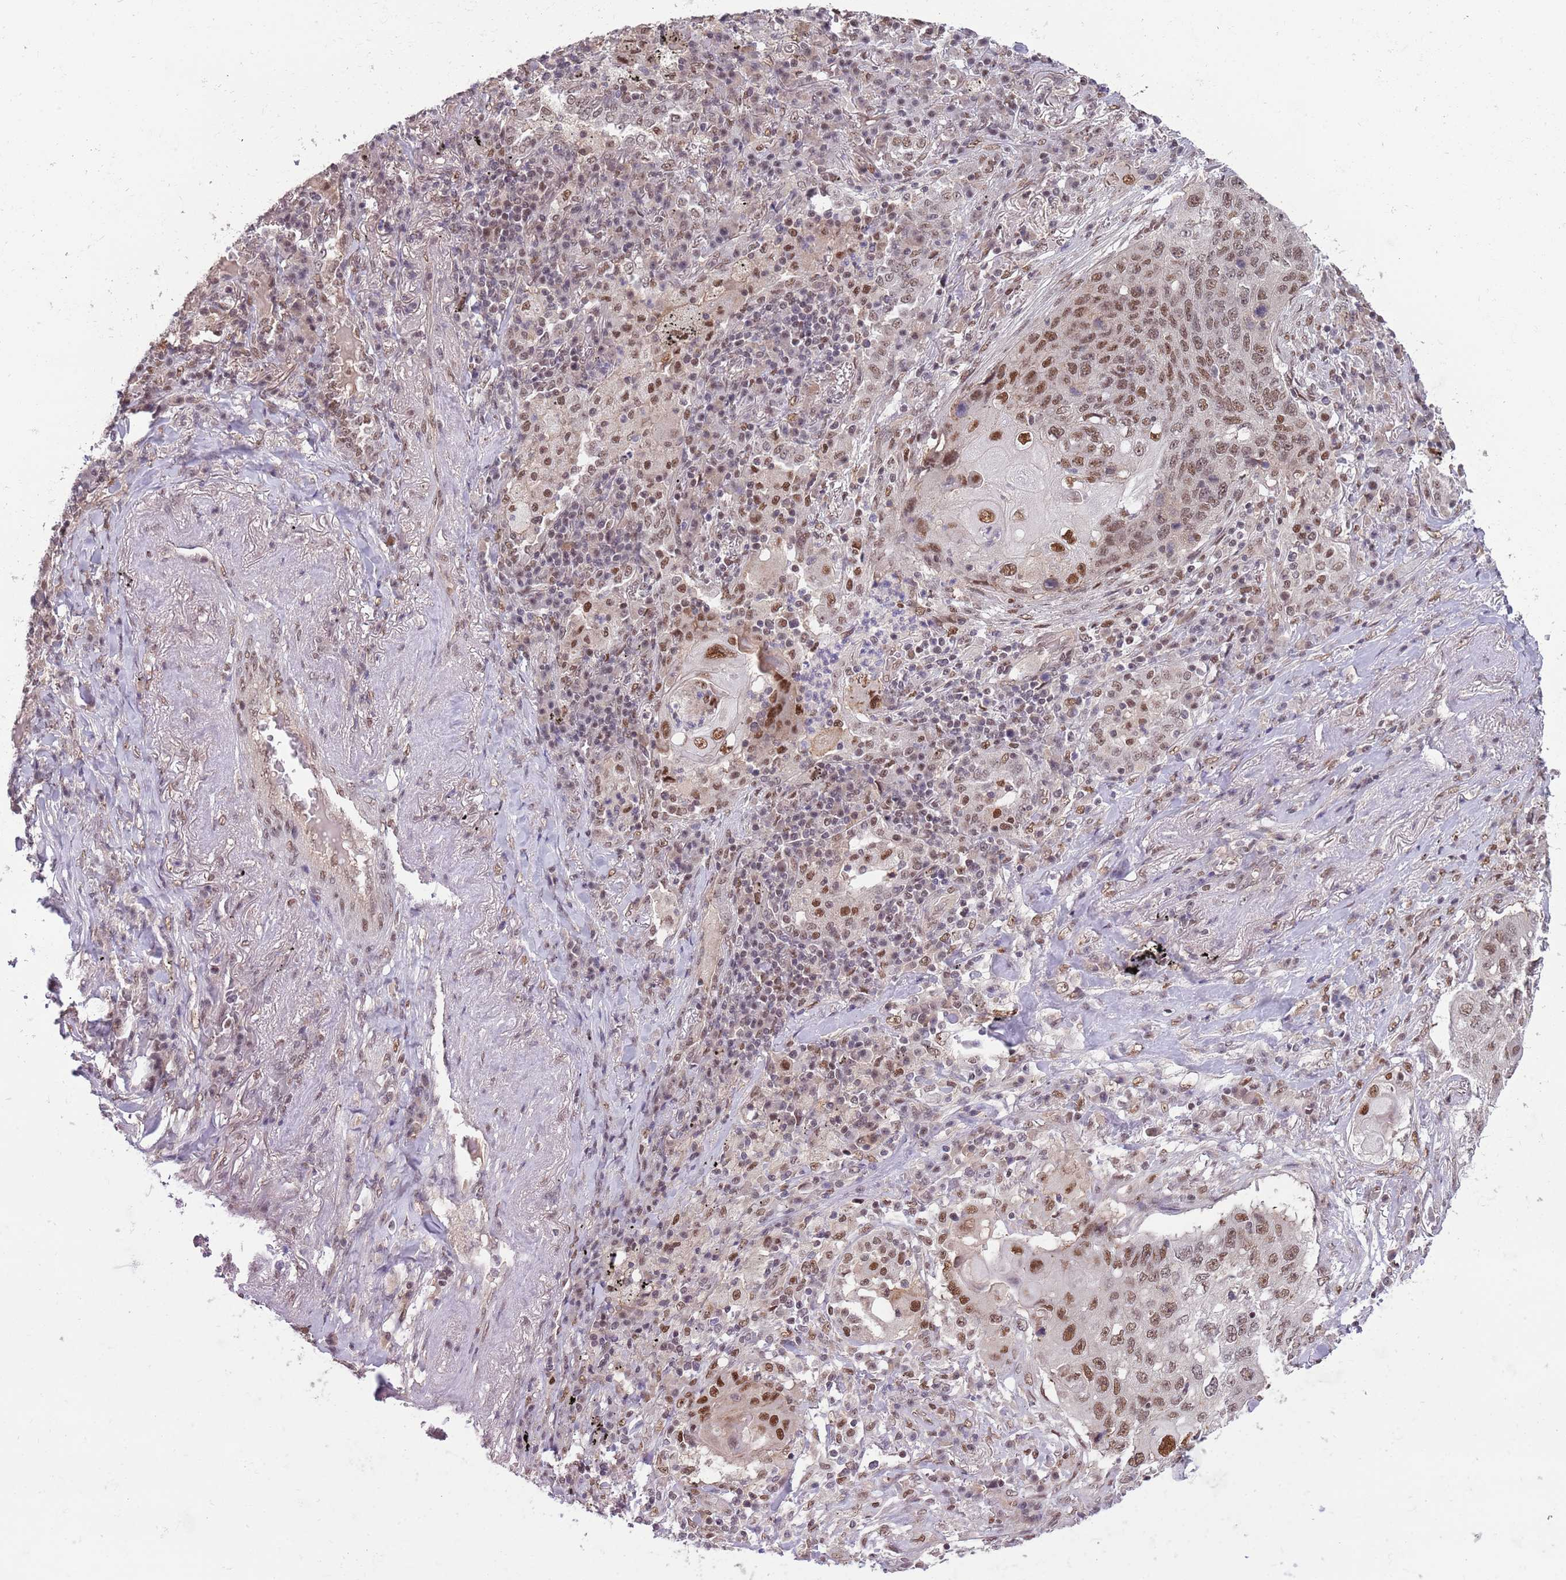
{"staining": {"intensity": "moderate", "quantity": ">75%", "location": "nuclear"}, "tissue": "lung cancer", "cell_type": "Tumor cells", "image_type": "cancer", "snomed": [{"axis": "morphology", "description": "Squamous cell carcinoma, NOS"}, {"axis": "topography", "description": "Lung"}], "caption": "DAB immunohistochemical staining of human lung cancer displays moderate nuclear protein expression in approximately >75% of tumor cells.", "gene": "ZBTB7A", "patient": {"sex": "female", "age": 63}}